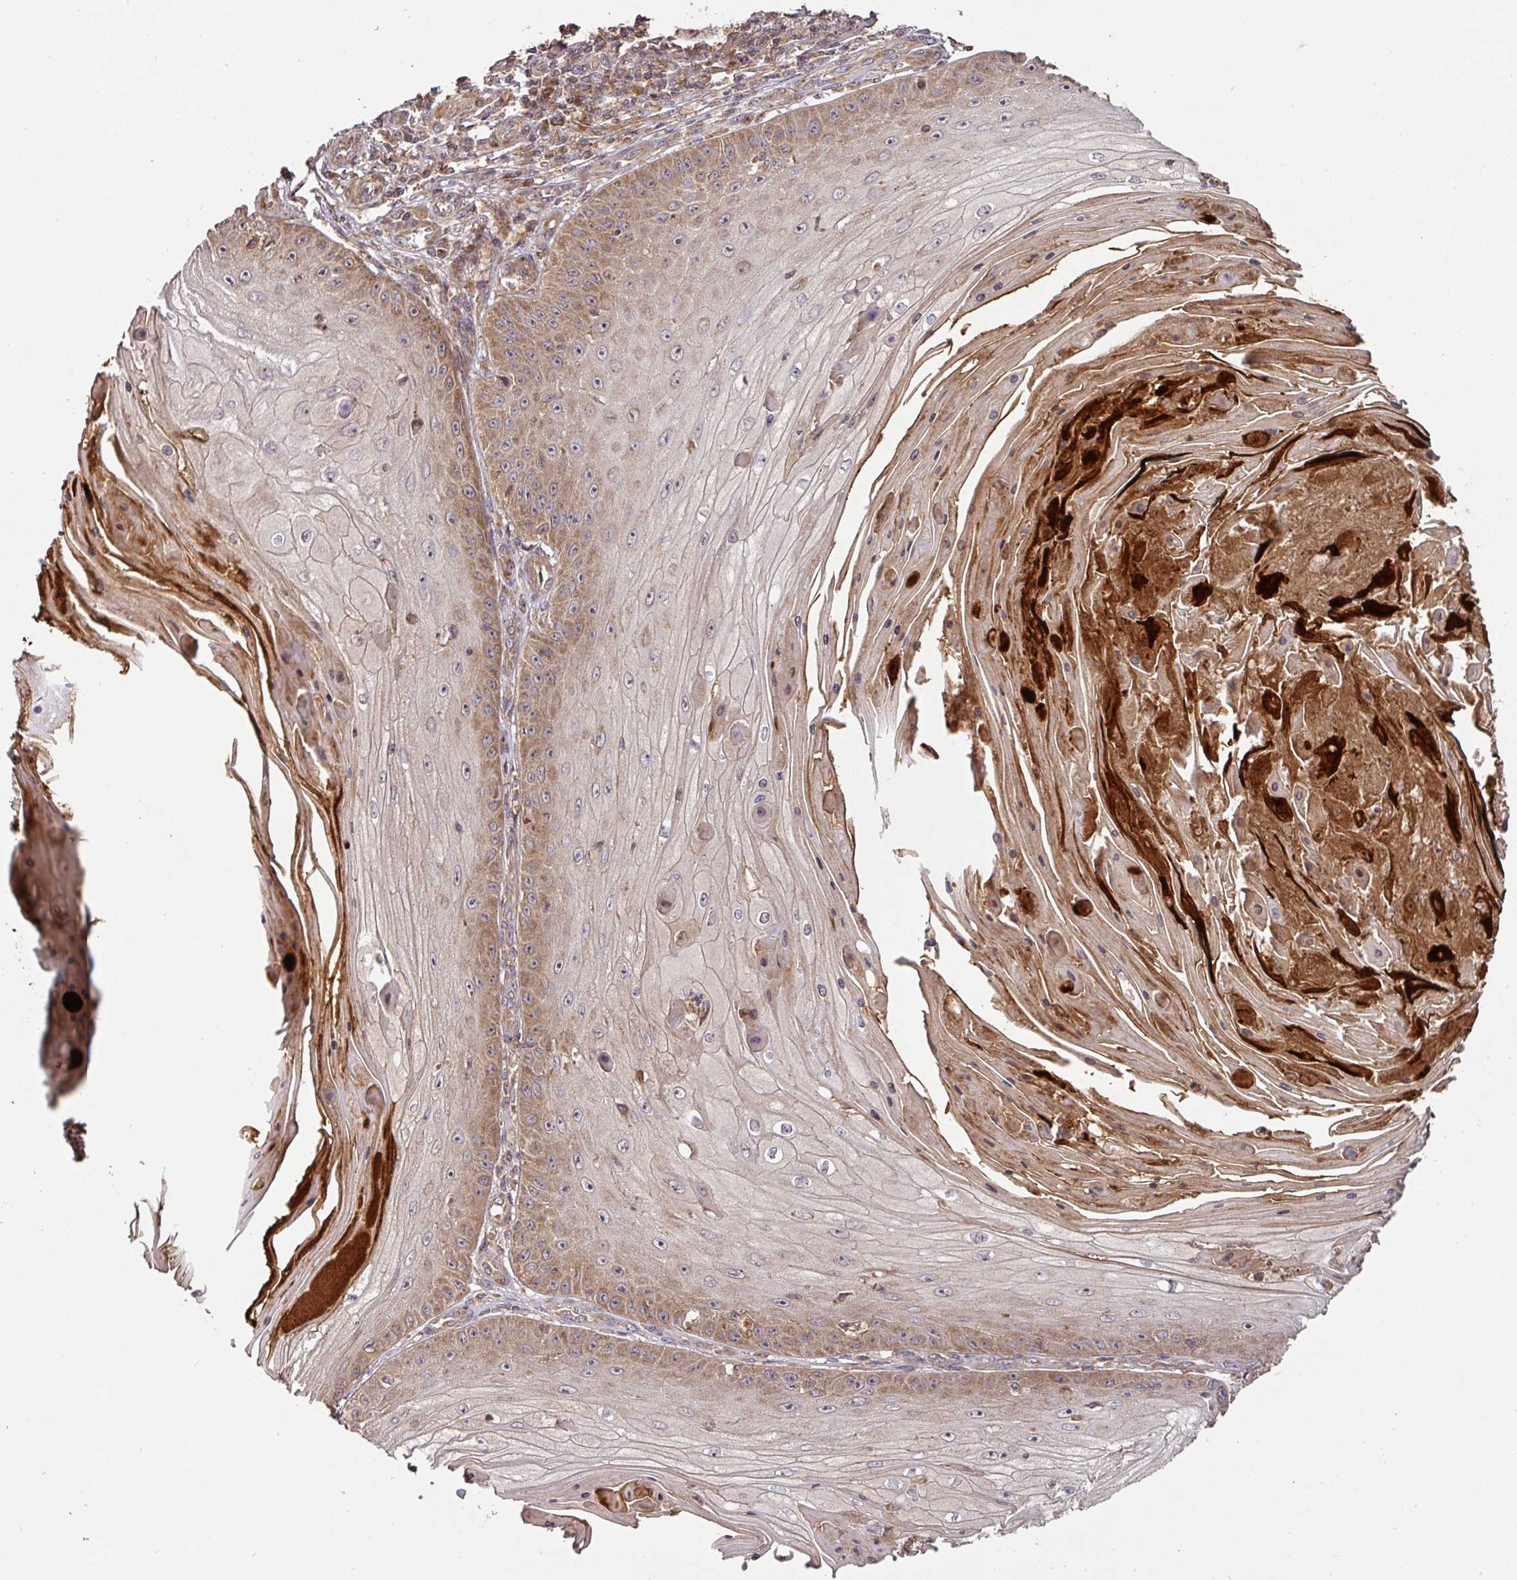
{"staining": {"intensity": "moderate", "quantity": "25%-75%", "location": "cytoplasmic/membranous"}, "tissue": "skin cancer", "cell_type": "Tumor cells", "image_type": "cancer", "snomed": [{"axis": "morphology", "description": "Squamous cell carcinoma, NOS"}, {"axis": "topography", "description": "Skin"}], "caption": "This is a micrograph of immunohistochemistry staining of skin cancer (squamous cell carcinoma), which shows moderate staining in the cytoplasmic/membranous of tumor cells.", "gene": "MRRF", "patient": {"sex": "male", "age": 70}}